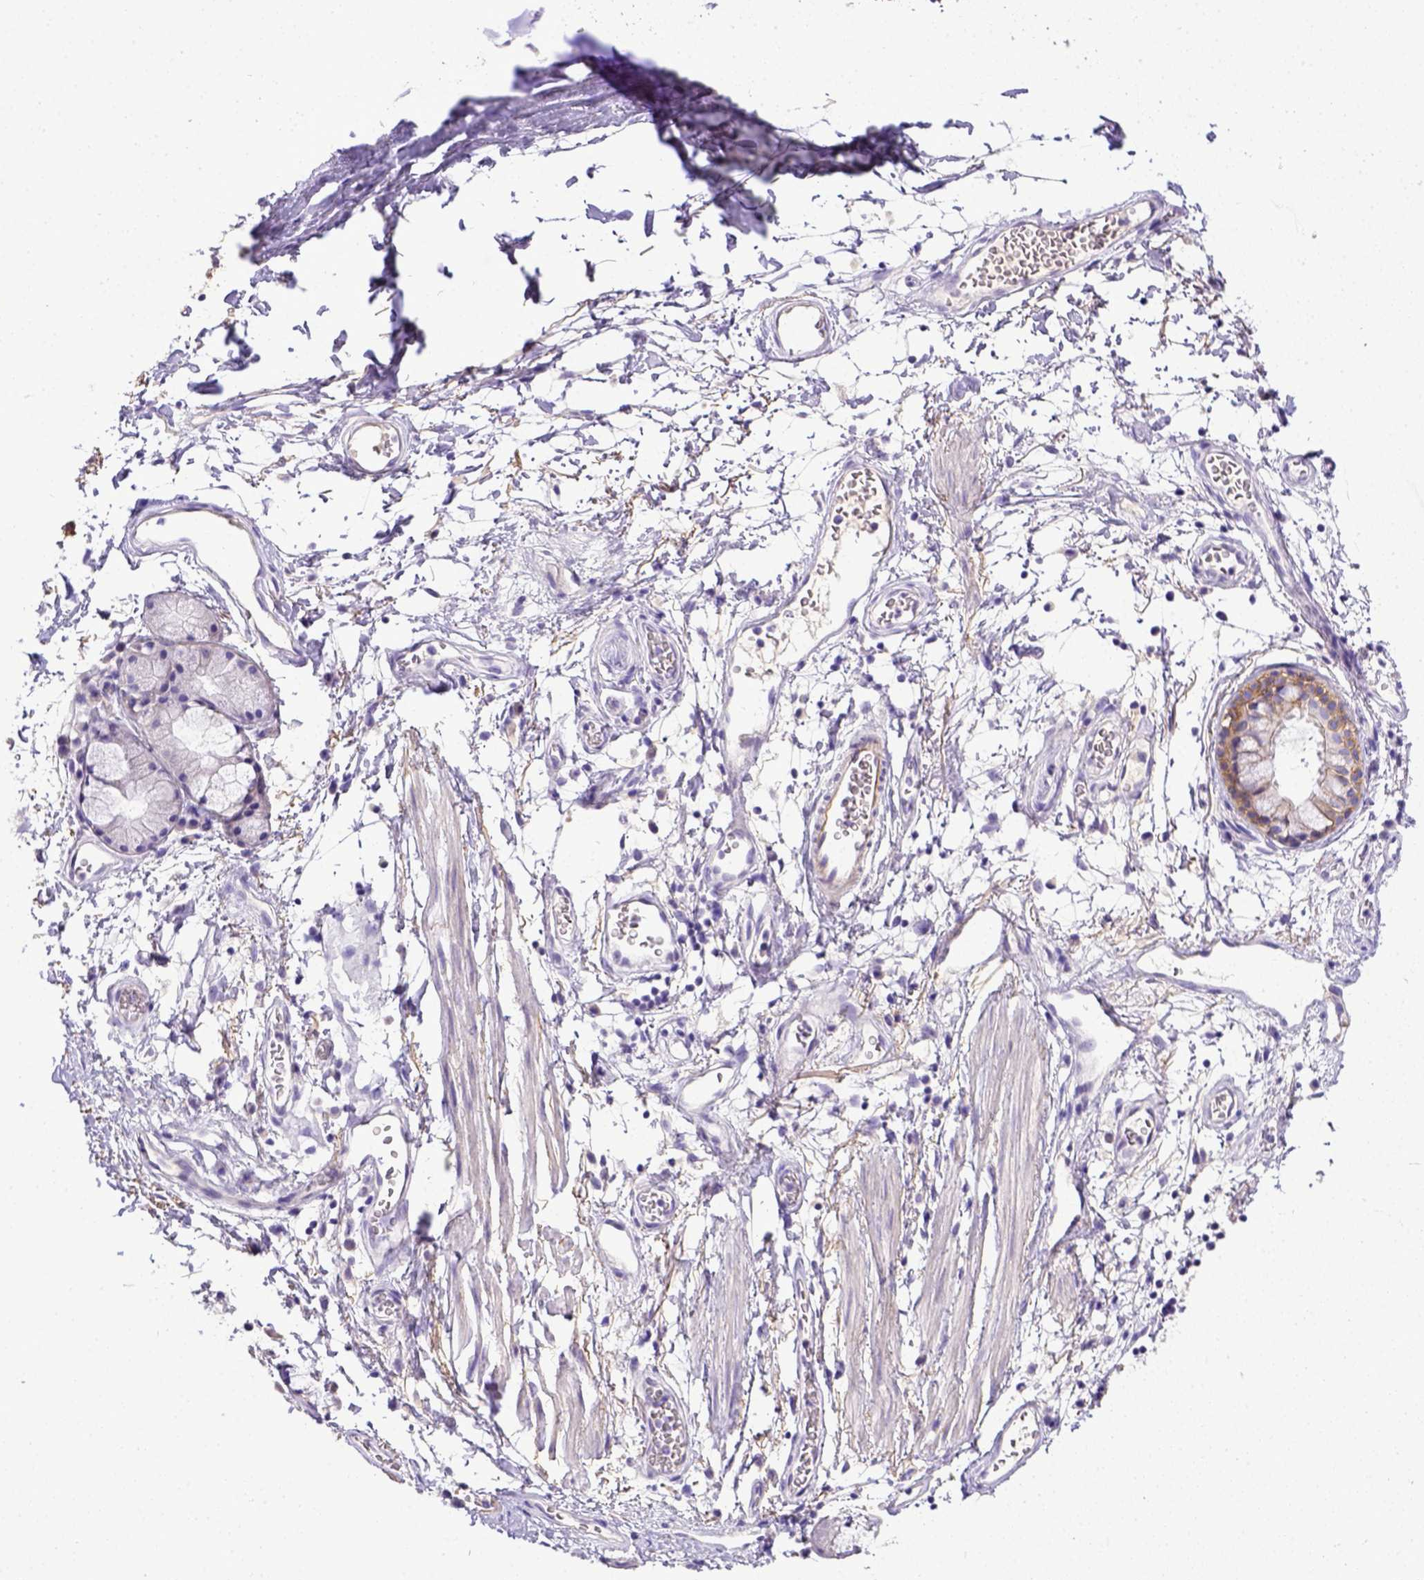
{"staining": {"intensity": "negative", "quantity": "none", "location": "none"}, "tissue": "adipose tissue", "cell_type": "Adipocytes", "image_type": "normal", "snomed": [{"axis": "morphology", "description": "Normal tissue, NOS"}, {"axis": "topography", "description": "Cartilage tissue"}, {"axis": "topography", "description": "Bronchus"}], "caption": "Adipocytes show no significant expression in benign adipose tissue. Nuclei are stained in blue.", "gene": "BTN1A1", "patient": {"sex": "male", "age": 58}}